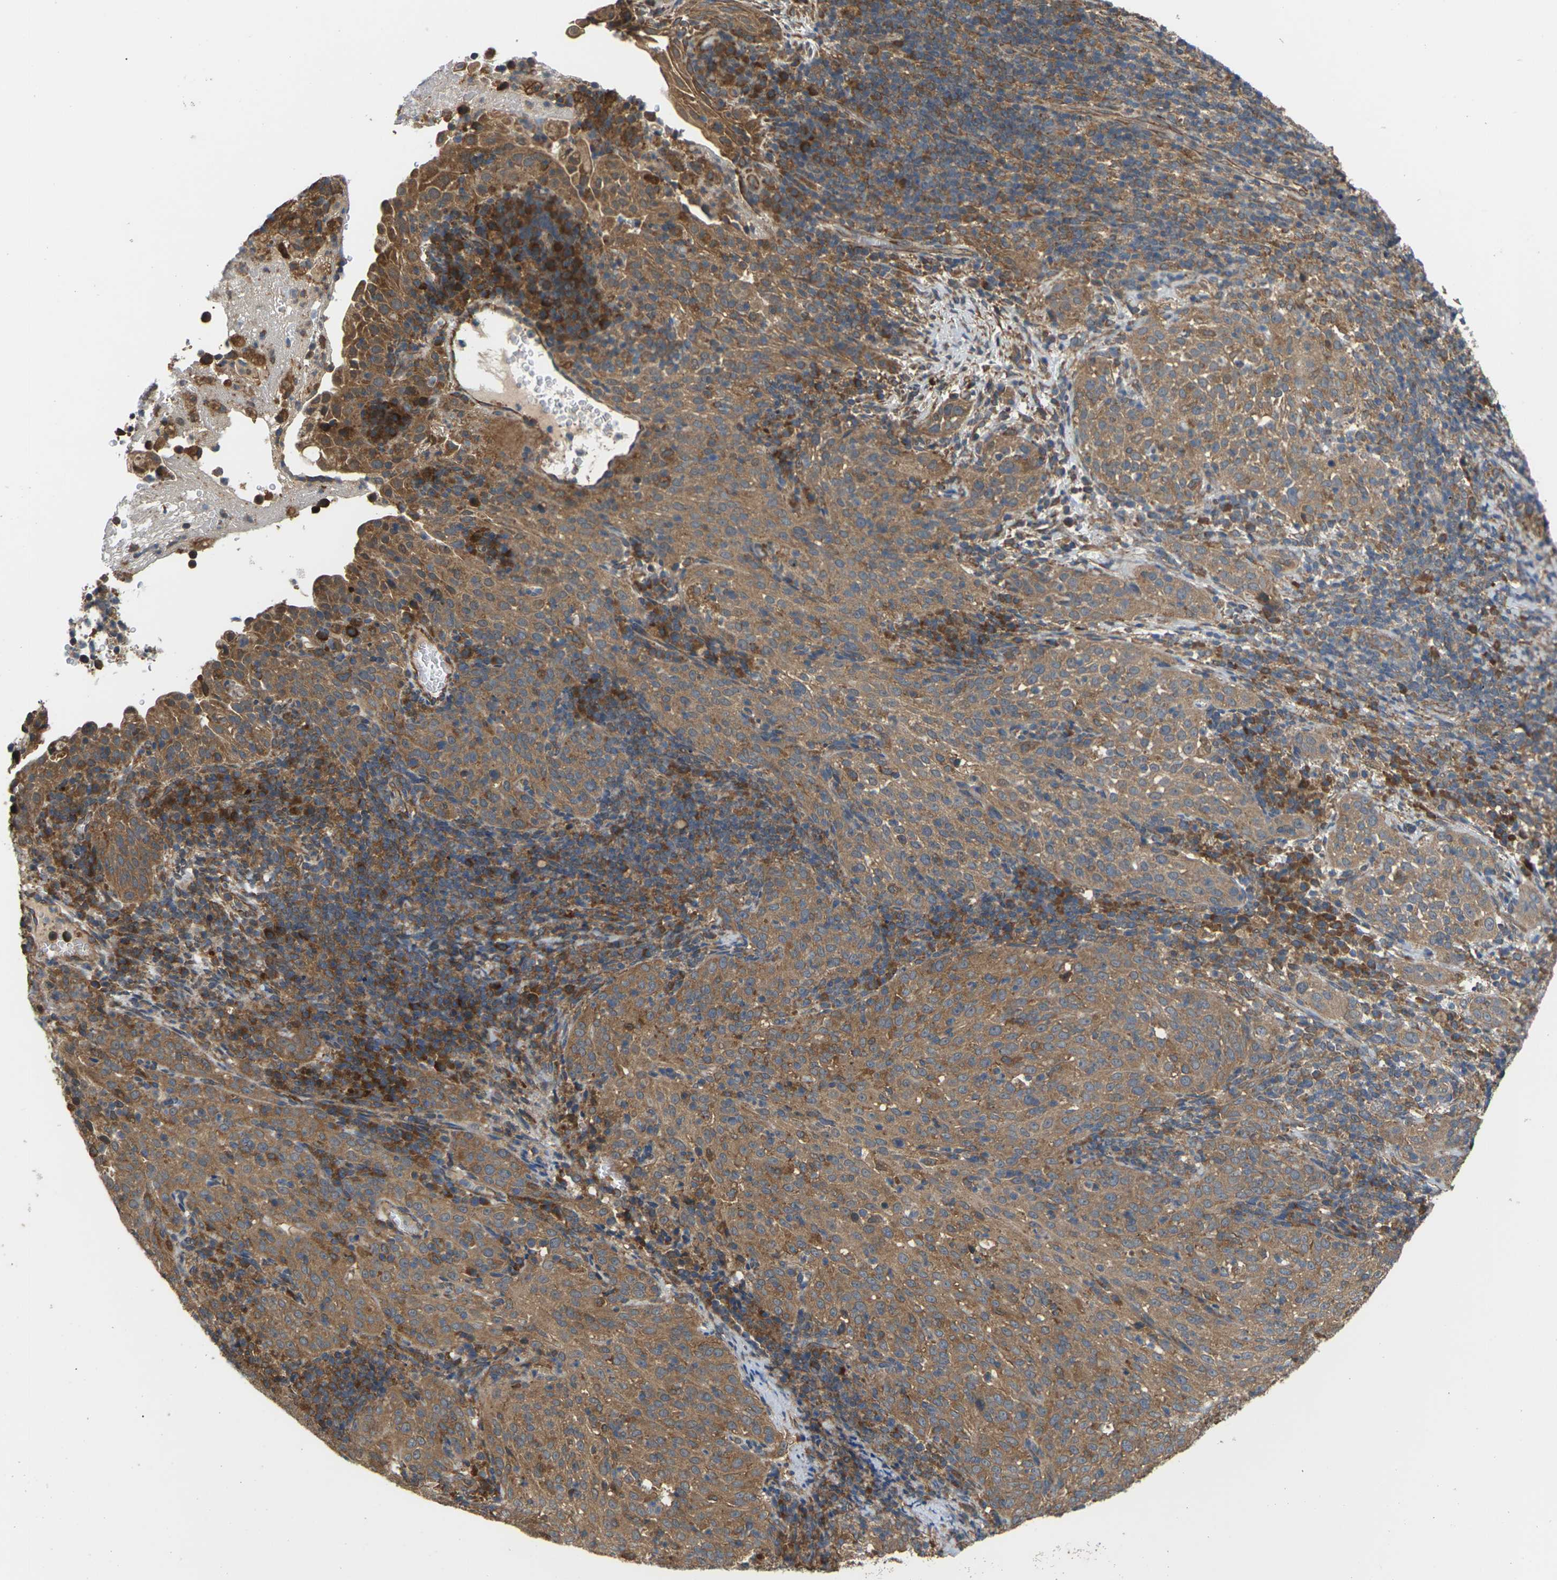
{"staining": {"intensity": "moderate", "quantity": ">75%", "location": "cytoplasmic/membranous"}, "tissue": "cervical cancer", "cell_type": "Tumor cells", "image_type": "cancer", "snomed": [{"axis": "morphology", "description": "Squamous cell carcinoma, NOS"}, {"axis": "topography", "description": "Cervix"}], "caption": "A brown stain highlights moderate cytoplasmic/membranous expression of a protein in cervical cancer tumor cells.", "gene": "NRAS", "patient": {"sex": "female", "age": 51}}